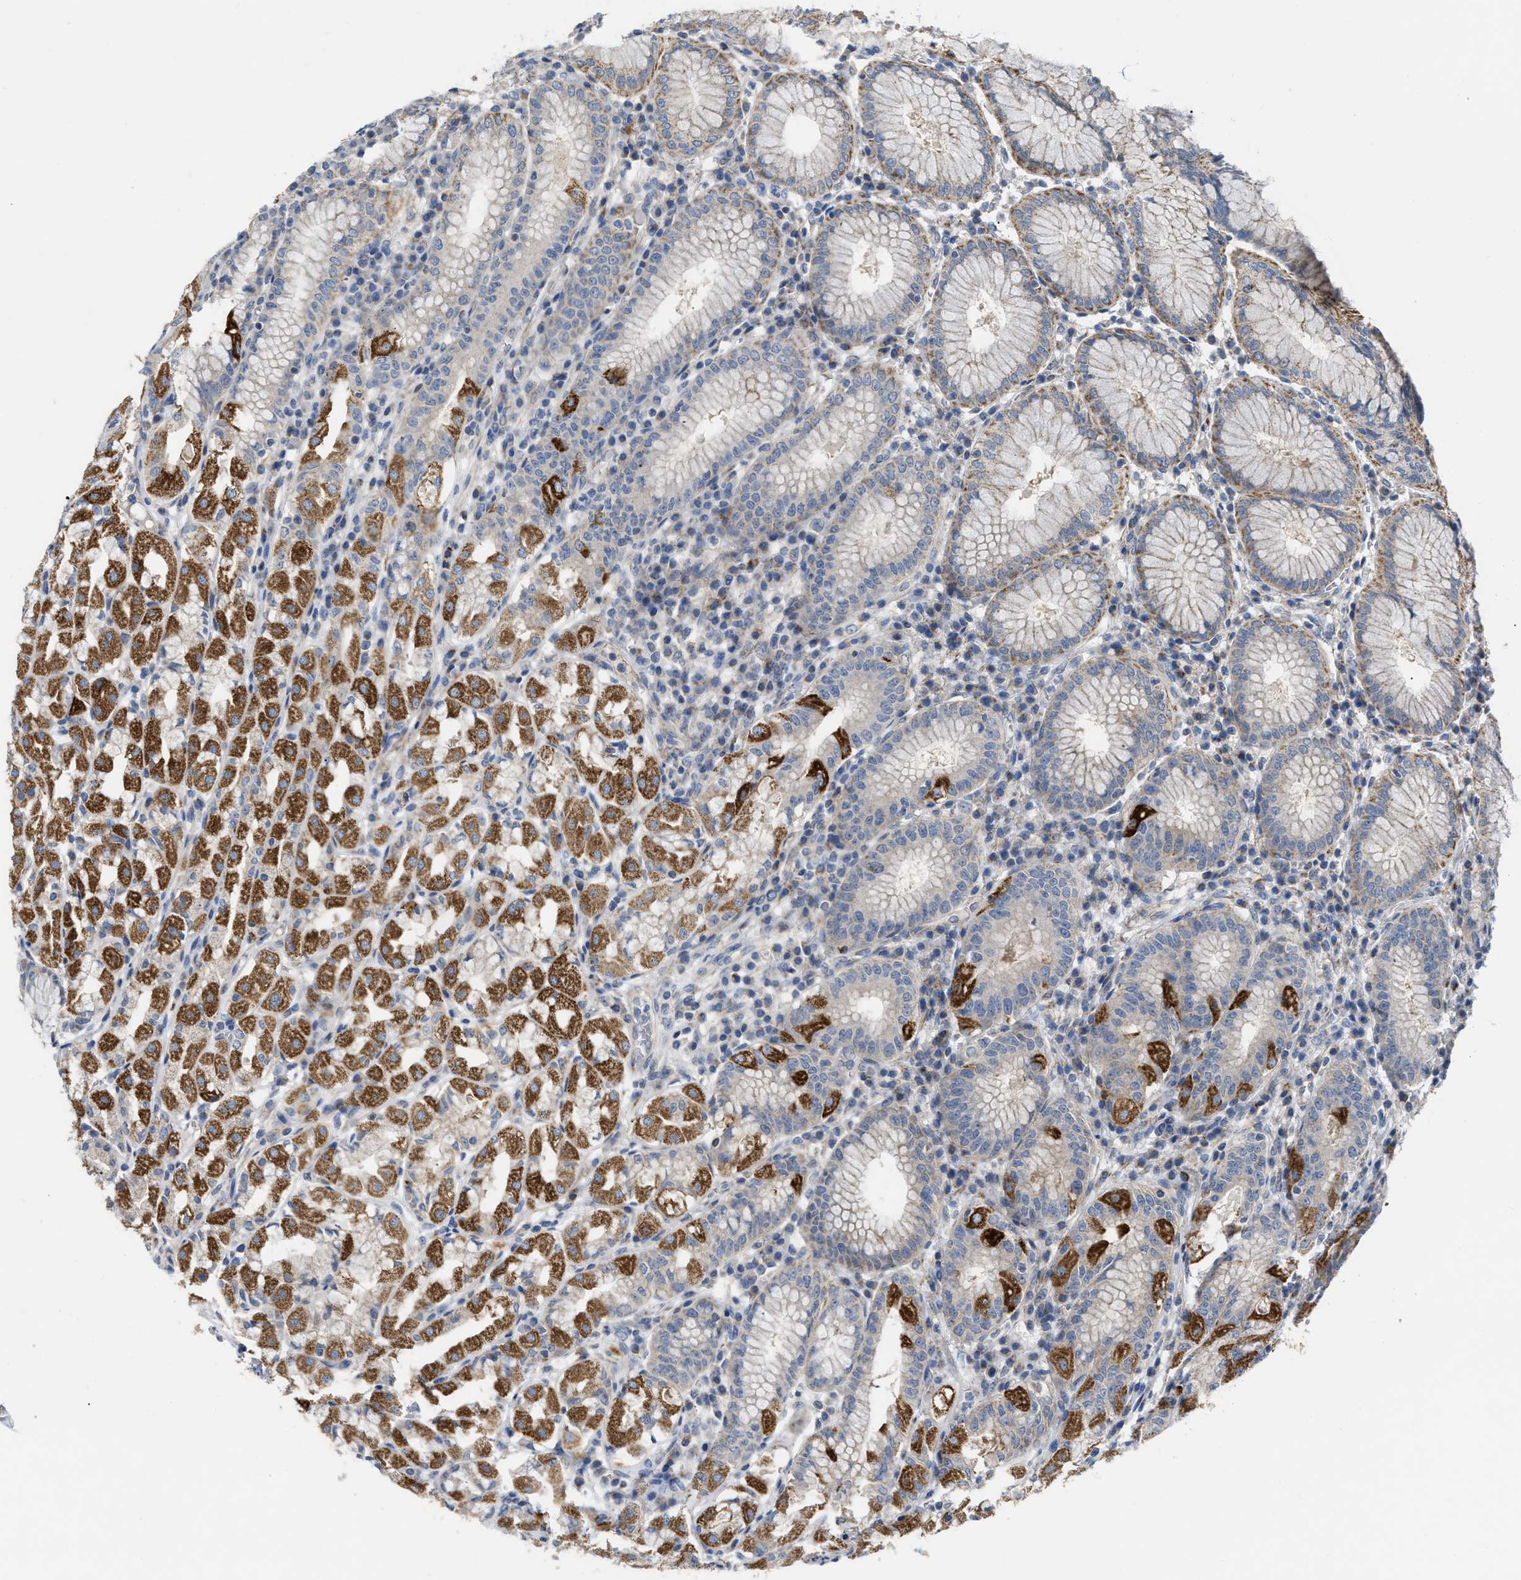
{"staining": {"intensity": "strong", "quantity": "25%-75%", "location": "cytoplasmic/membranous"}, "tissue": "stomach", "cell_type": "Glandular cells", "image_type": "normal", "snomed": [{"axis": "morphology", "description": "Normal tissue, NOS"}, {"axis": "topography", "description": "Stomach"}, {"axis": "topography", "description": "Stomach, lower"}], "caption": "This photomicrograph exhibits IHC staining of normal stomach, with high strong cytoplasmic/membranous positivity in approximately 25%-75% of glandular cells.", "gene": "DHX58", "patient": {"sex": "female", "age": 56}}